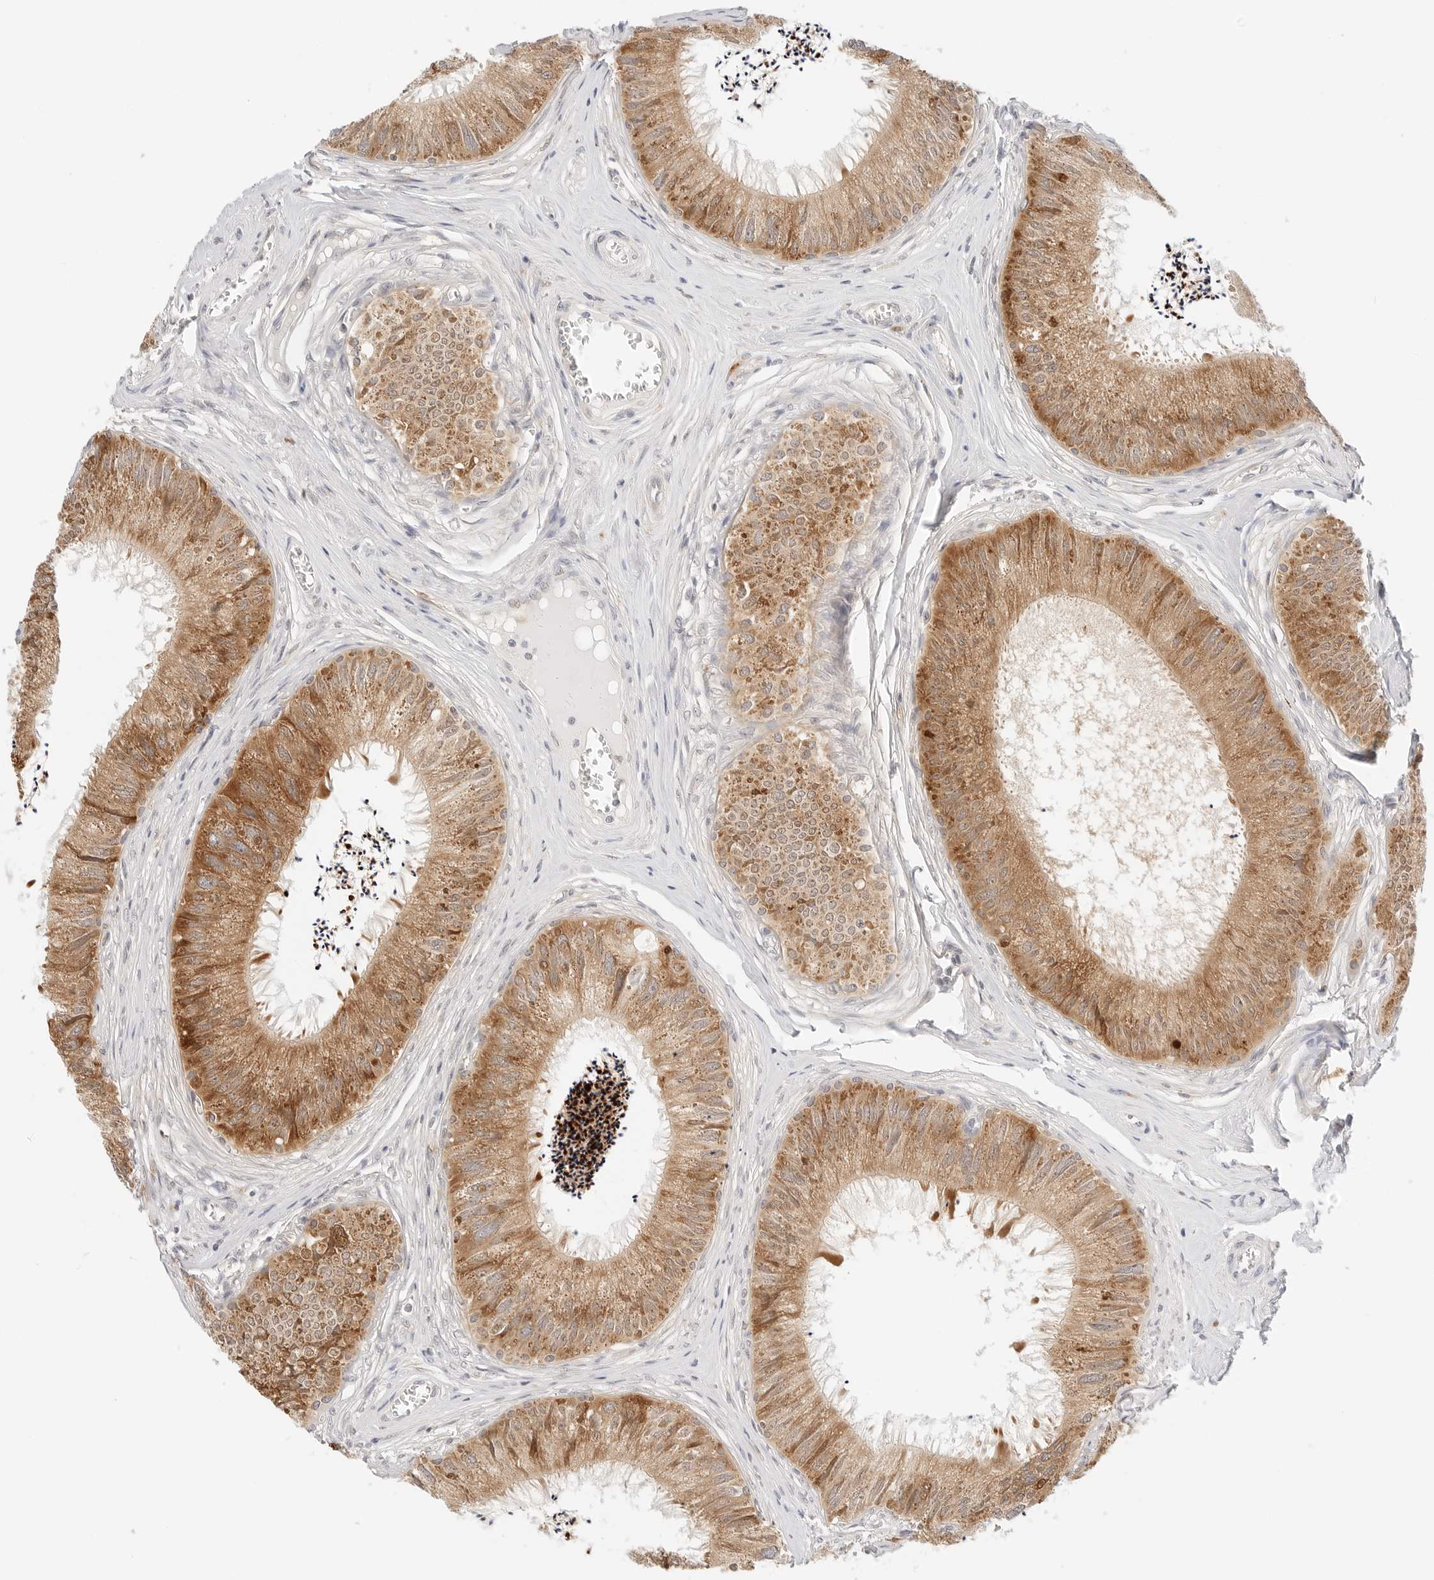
{"staining": {"intensity": "strong", "quantity": ">75%", "location": "cytoplasmic/membranous"}, "tissue": "epididymis", "cell_type": "Glandular cells", "image_type": "normal", "snomed": [{"axis": "morphology", "description": "Normal tissue, NOS"}, {"axis": "topography", "description": "Epididymis"}], "caption": "High-magnification brightfield microscopy of normal epididymis stained with DAB (3,3'-diaminobenzidine) (brown) and counterstained with hematoxylin (blue). glandular cells exhibit strong cytoplasmic/membranous positivity is present in approximately>75% of cells.", "gene": "ERO1B", "patient": {"sex": "male", "age": 79}}